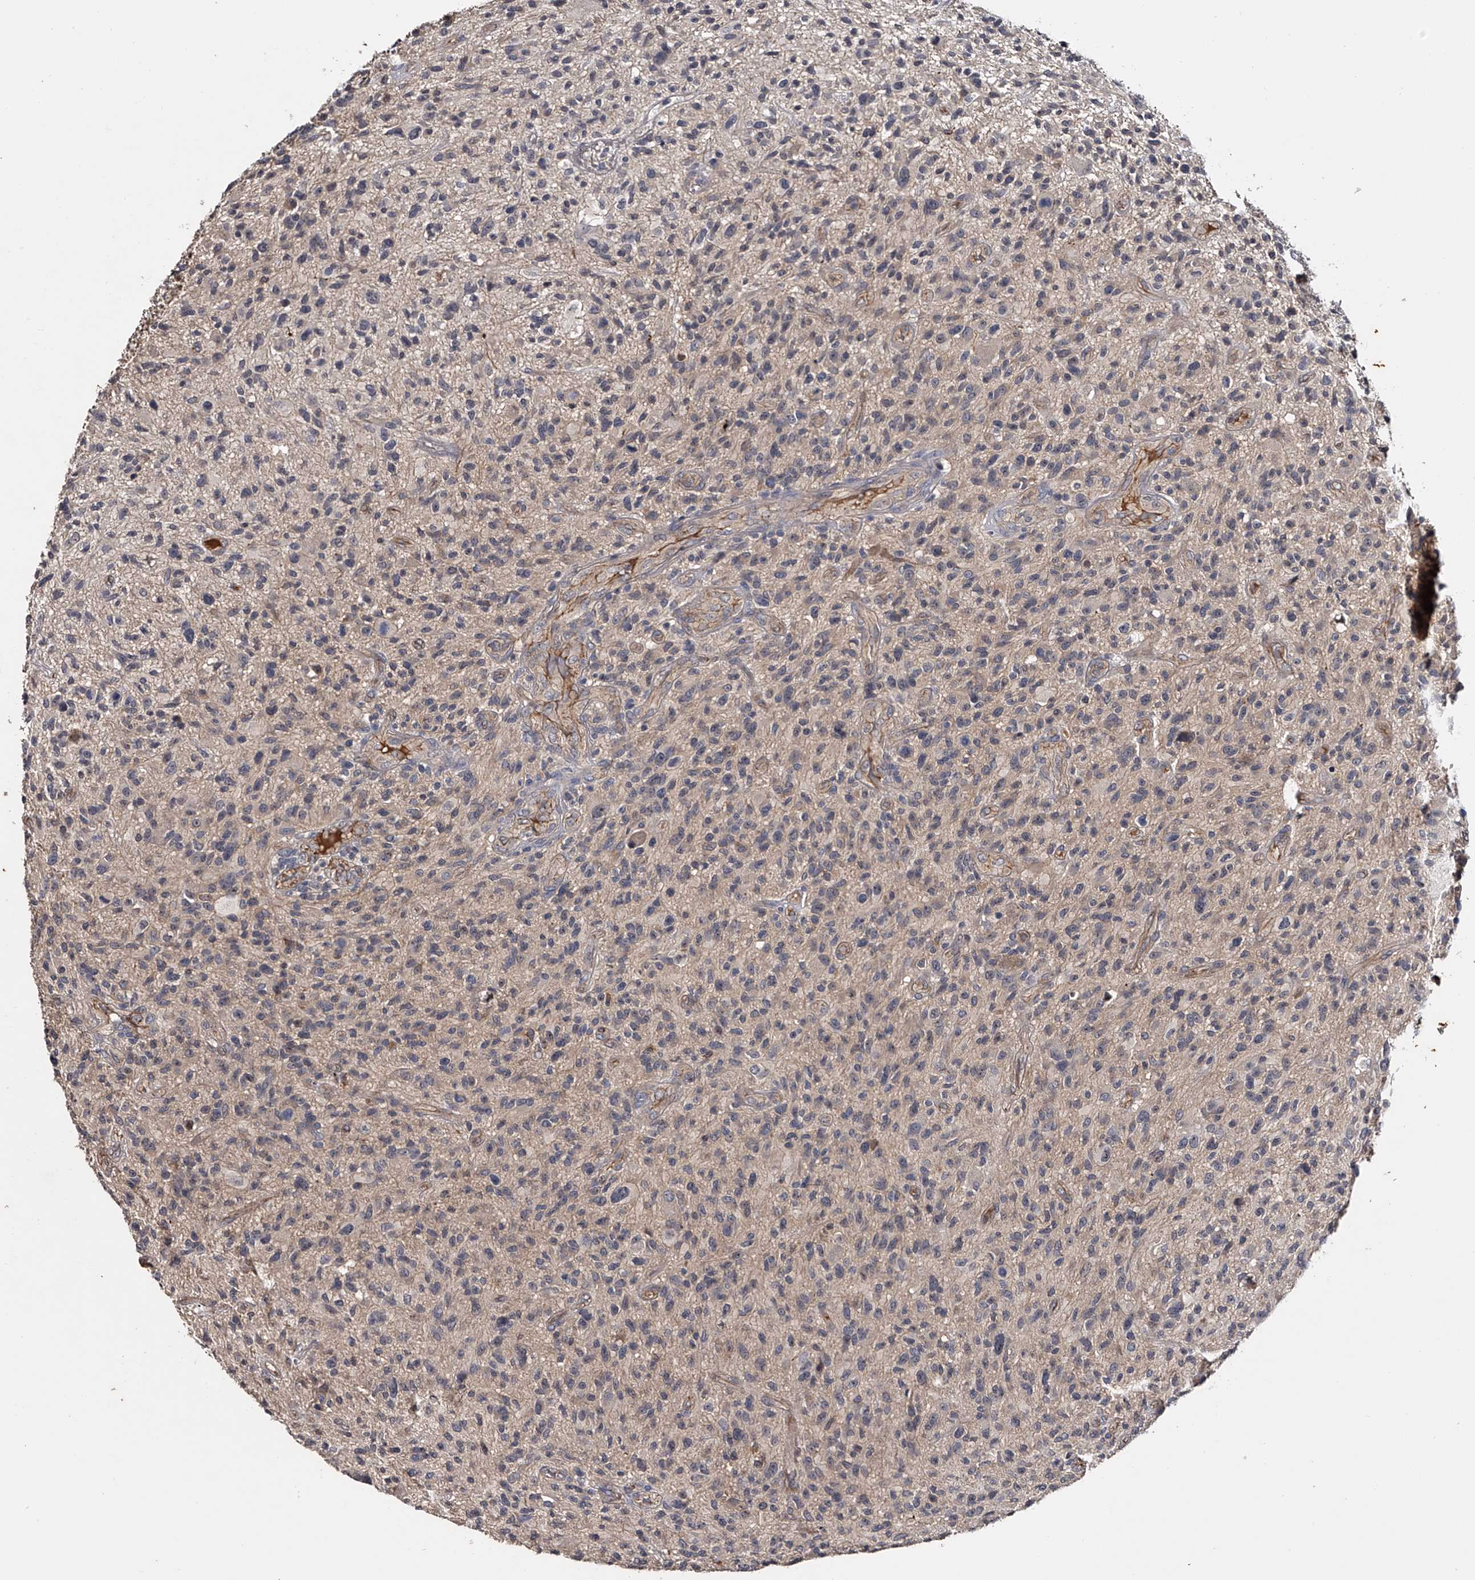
{"staining": {"intensity": "weak", "quantity": "25%-75%", "location": "cytoplasmic/membranous"}, "tissue": "glioma", "cell_type": "Tumor cells", "image_type": "cancer", "snomed": [{"axis": "morphology", "description": "Glioma, malignant, High grade"}, {"axis": "topography", "description": "Brain"}], "caption": "IHC (DAB) staining of malignant glioma (high-grade) demonstrates weak cytoplasmic/membranous protein expression in about 25%-75% of tumor cells. (Brightfield microscopy of DAB IHC at high magnification).", "gene": "MDN1", "patient": {"sex": "male", "age": 47}}